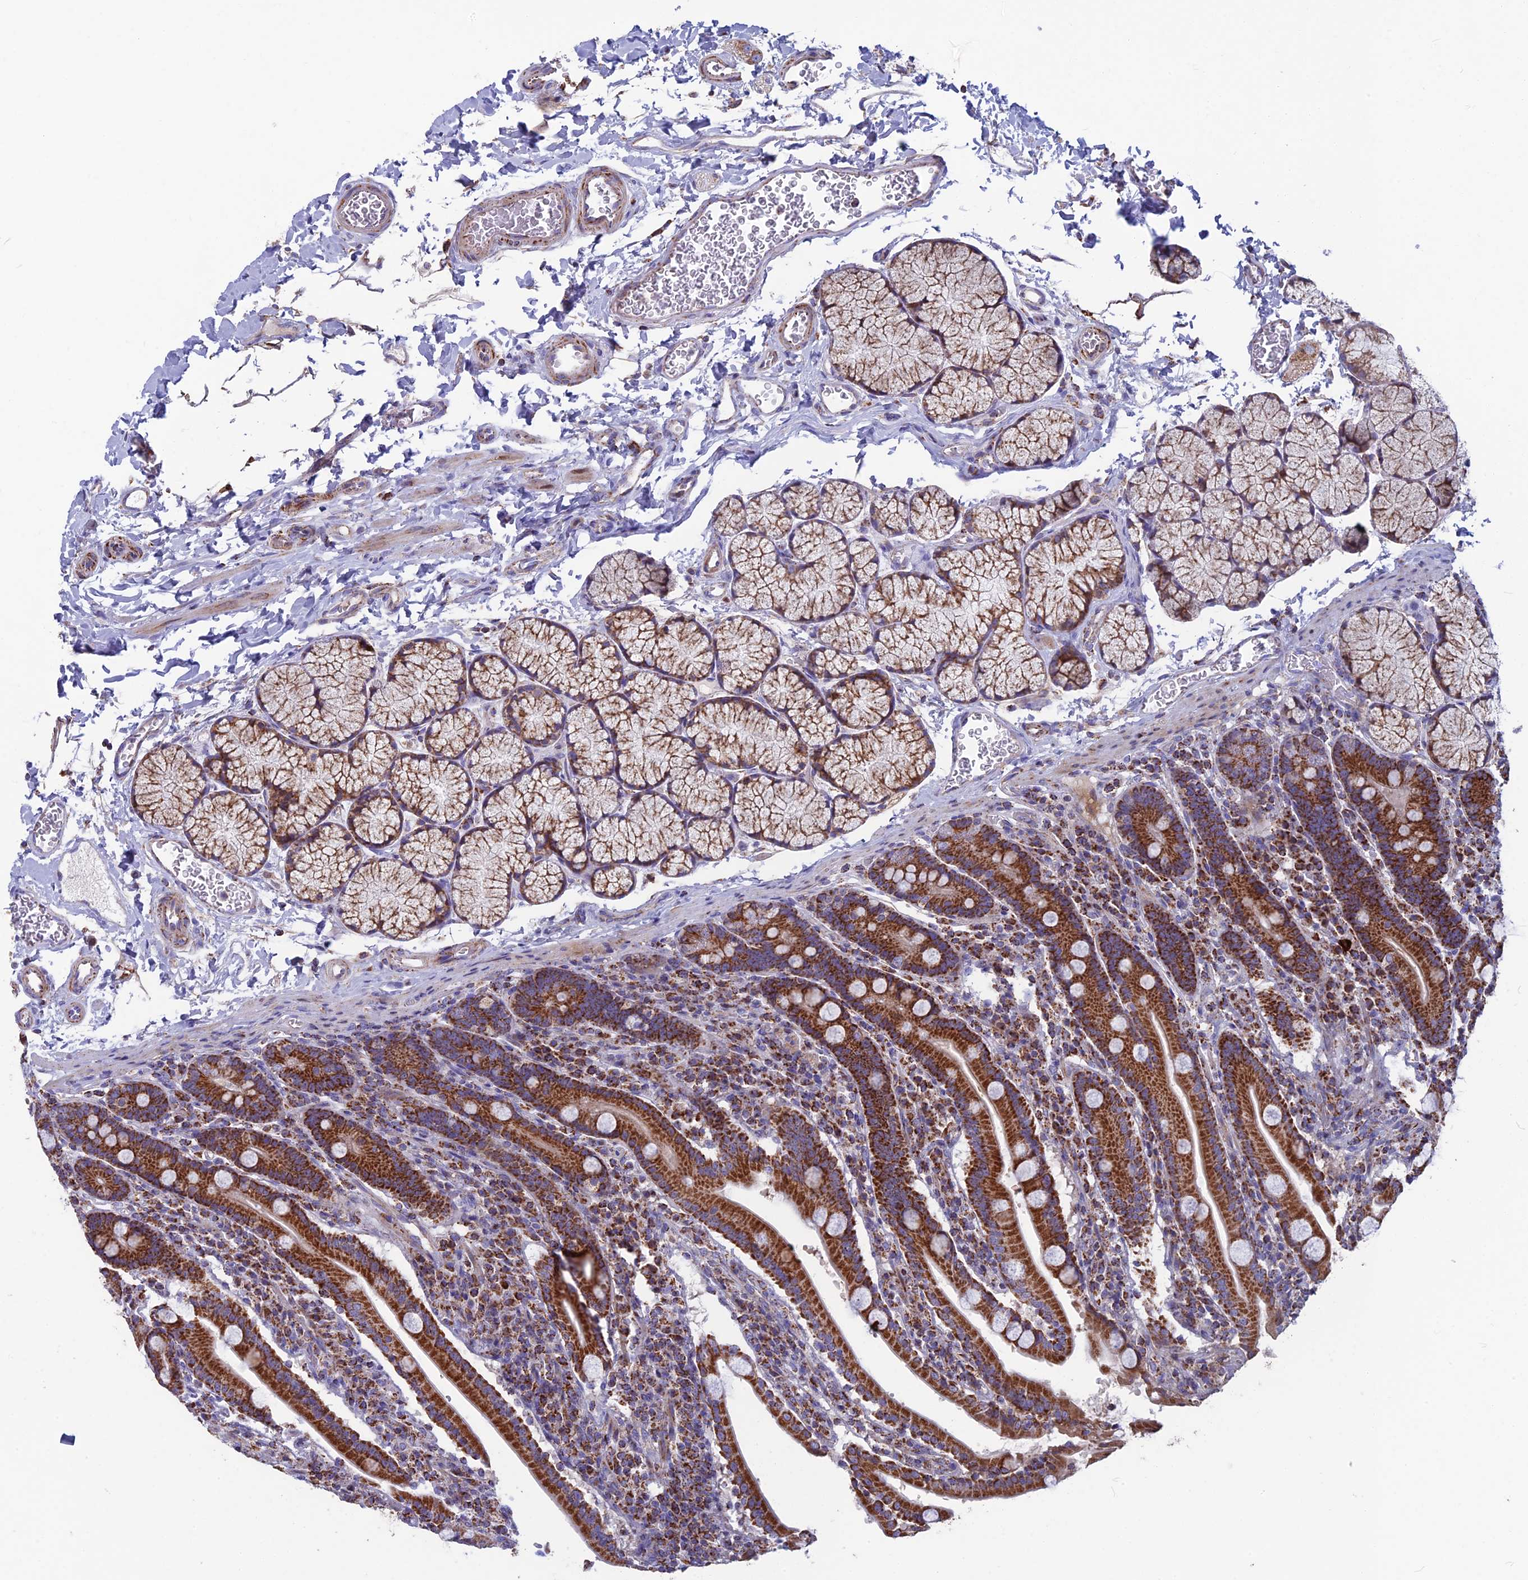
{"staining": {"intensity": "strong", "quantity": ">75%", "location": "cytoplasmic/membranous"}, "tissue": "duodenum", "cell_type": "Glandular cells", "image_type": "normal", "snomed": [{"axis": "morphology", "description": "Normal tissue, NOS"}, {"axis": "topography", "description": "Duodenum"}], "caption": "Immunohistochemical staining of unremarkable human duodenum reveals high levels of strong cytoplasmic/membranous positivity in approximately >75% of glandular cells.", "gene": "CS", "patient": {"sex": "male", "age": 35}}